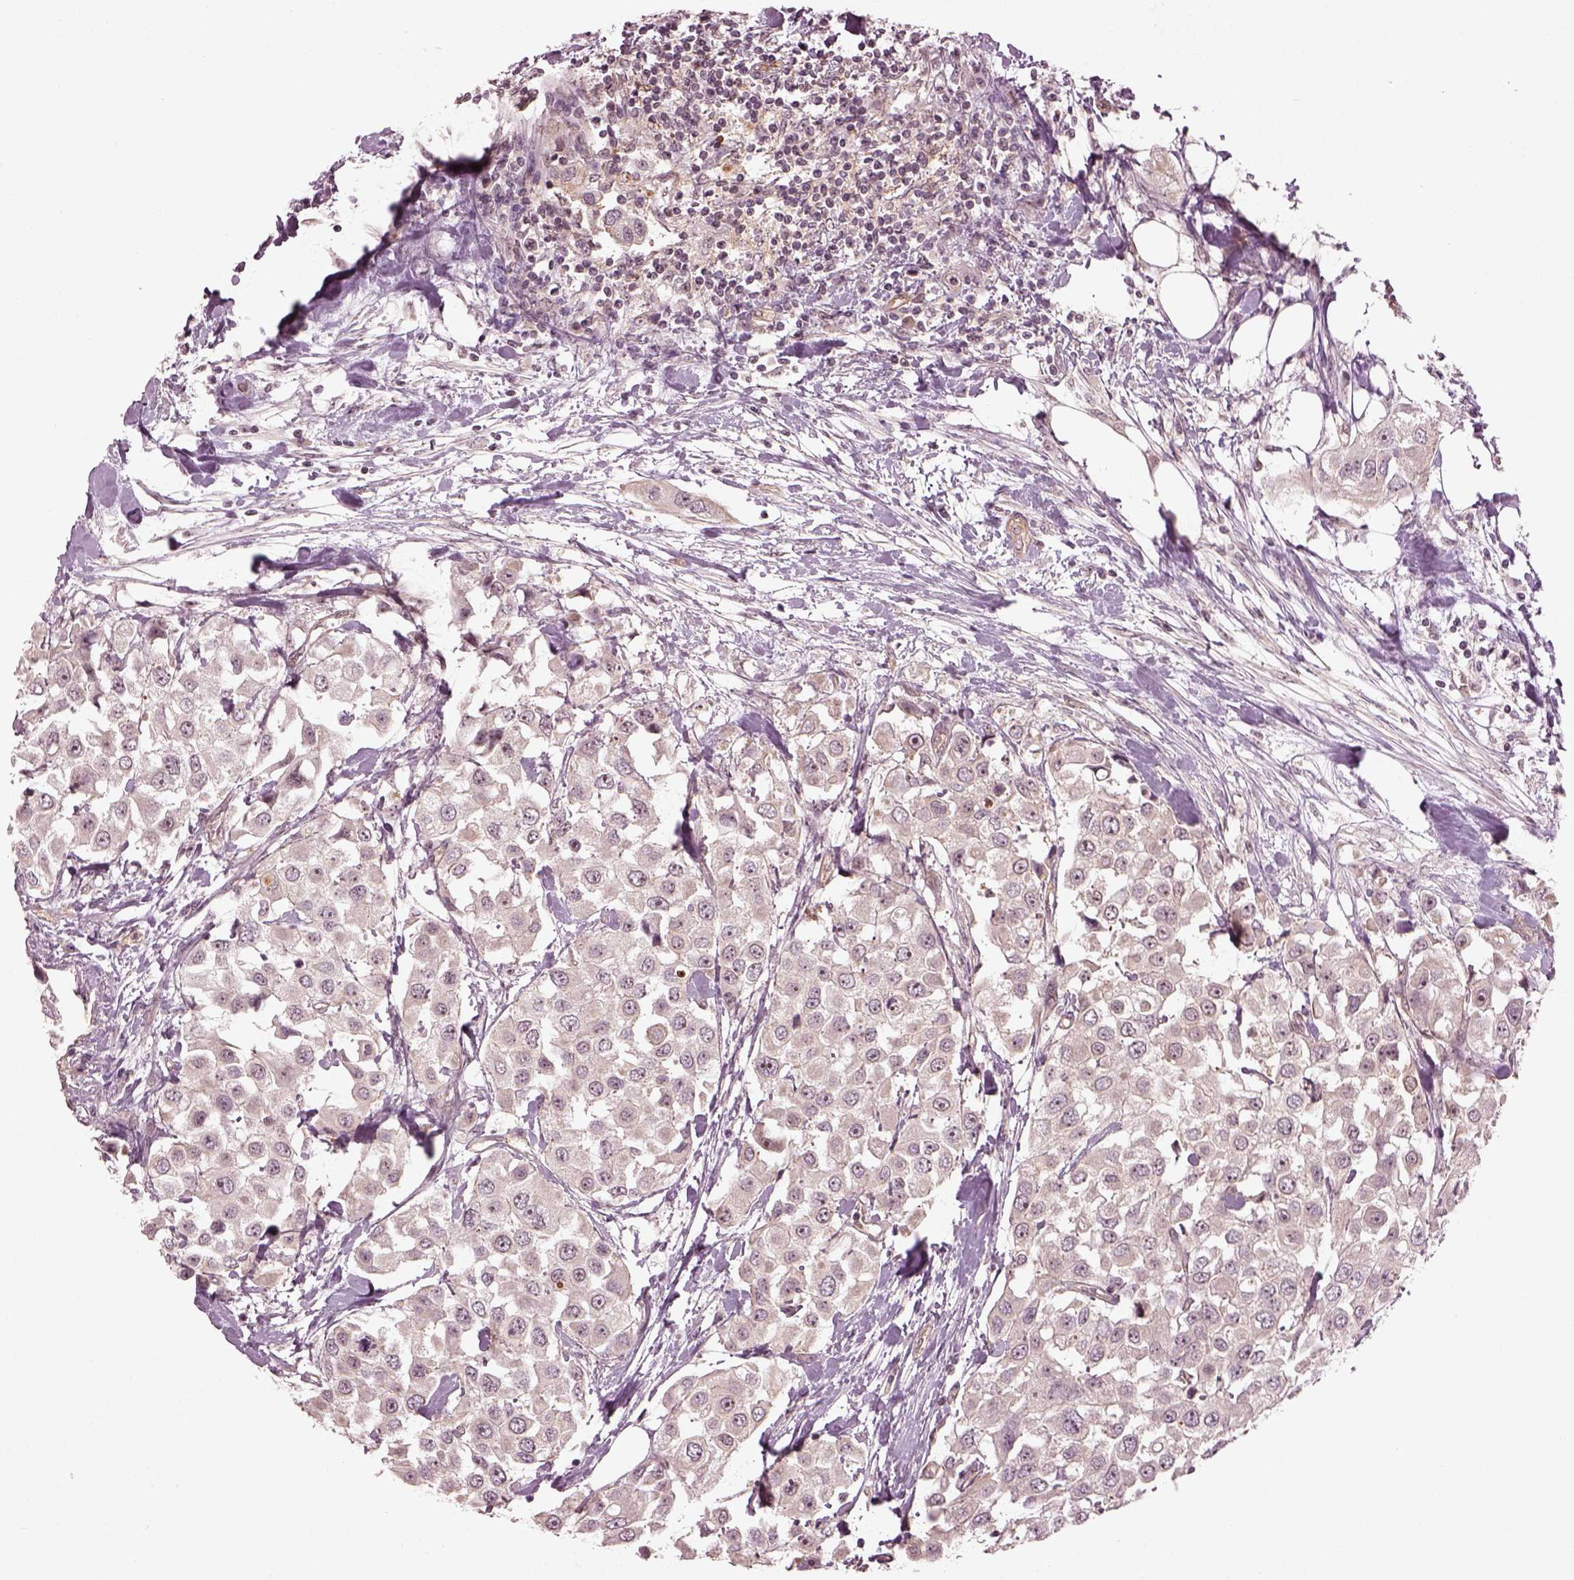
{"staining": {"intensity": "weak", "quantity": "<25%", "location": "cytoplasmic/membranous,nuclear"}, "tissue": "urothelial cancer", "cell_type": "Tumor cells", "image_type": "cancer", "snomed": [{"axis": "morphology", "description": "Urothelial carcinoma, High grade"}, {"axis": "topography", "description": "Urinary bladder"}], "caption": "This micrograph is of high-grade urothelial carcinoma stained with immunohistochemistry to label a protein in brown with the nuclei are counter-stained blue. There is no staining in tumor cells.", "gene": "GNRH1", "patient": {"sex": "female", "age": 64}}